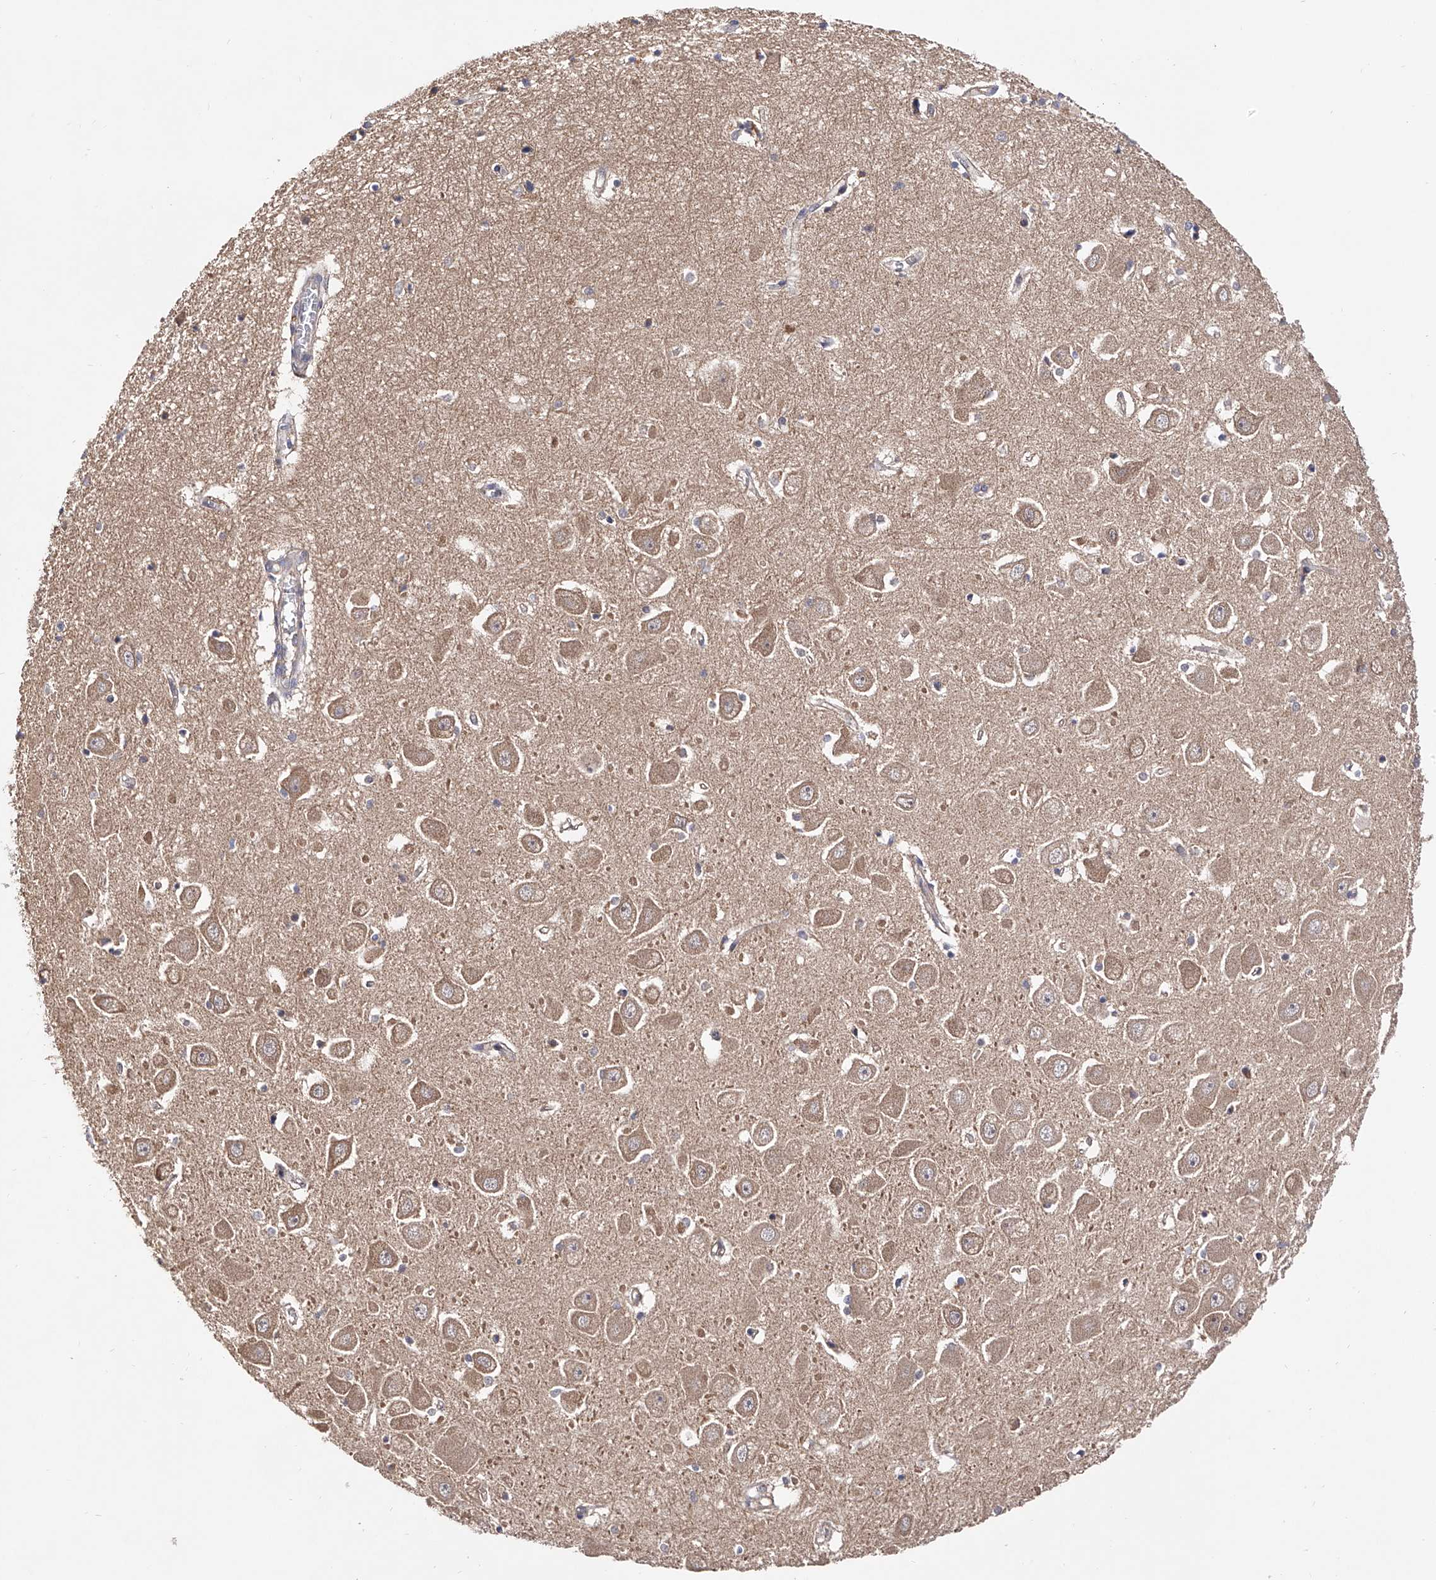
{"staining": {"intensity": "weak", "quantity": "<25%", "location": "cytoplasmic/membranous"}, "tissue": "hippocampus", "cell_type": "Glial cells", "image_type": "normal", "snomed": [{"axis": "morphology", "description": "Normal tissue, NOS"}, {"axis": "topography", "description": "Hippocampus"}], "caption": "The photomicrograph displays no significant staining in glial cells of hippocampus.", "gene": "USP45", "patient": {"sex": "female", "age": 64}}